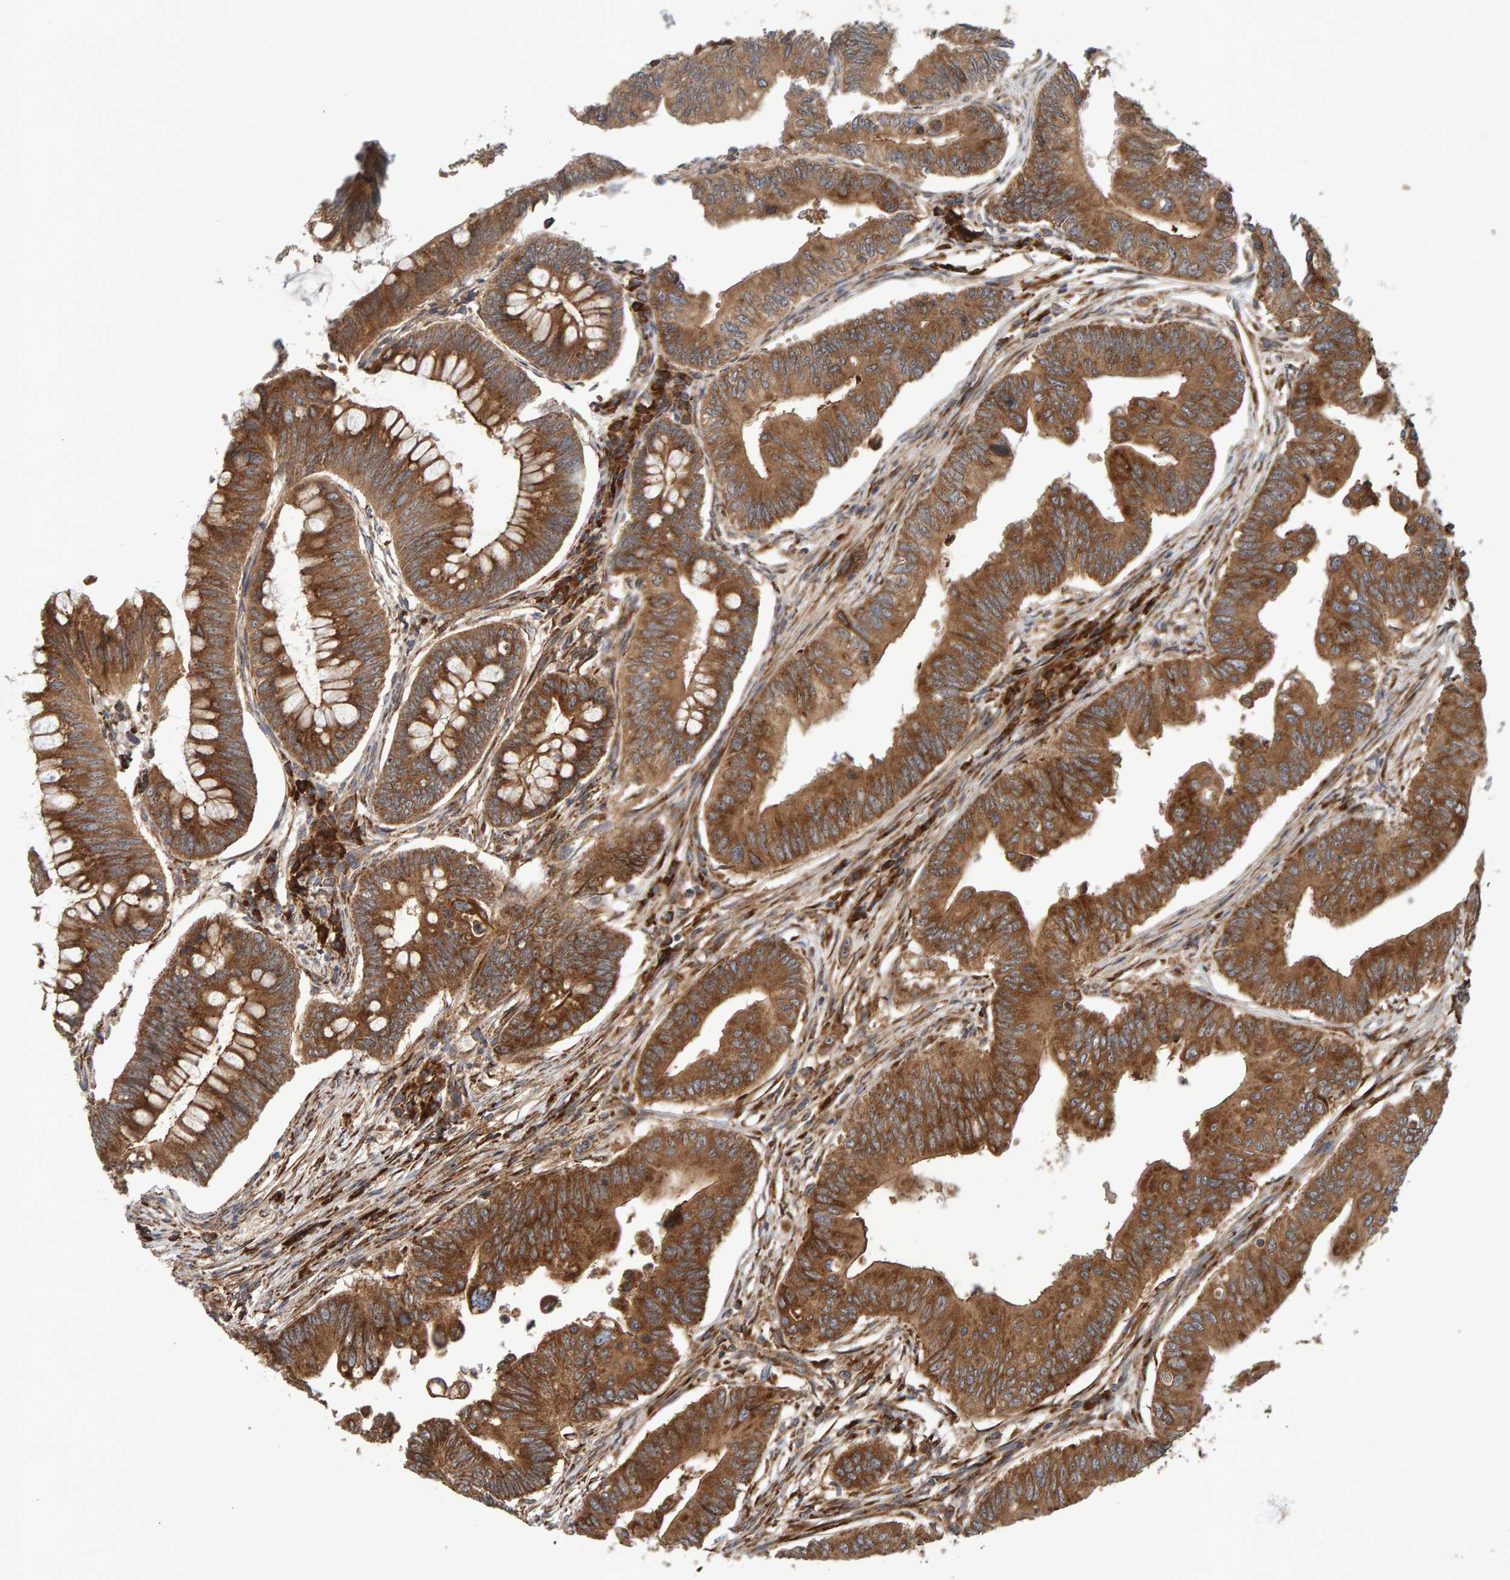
{"staining": {"intensity": "strong", "quantity": ">75%", "location": "cytoplasmic/membranous"}, "tissue": "colorectal cancer", "cell_type": "Tumor cells", "image_type": "cancer", "snomed": [{"axis": "morphology", "description": "Adenoma, NOS"}, {"axis": "morphology", "description": "Adenocarcinoma, NOS"}, {"axis": "topography", "description": "Colon"}], "caption": "This is an image of IHC staining of colorectal cancer, which shows strong staining in the cytoplasmic/membranous of tumor cells.", "gene": "BAIAP2", "patient": {"sex": "male", "age": 79}}